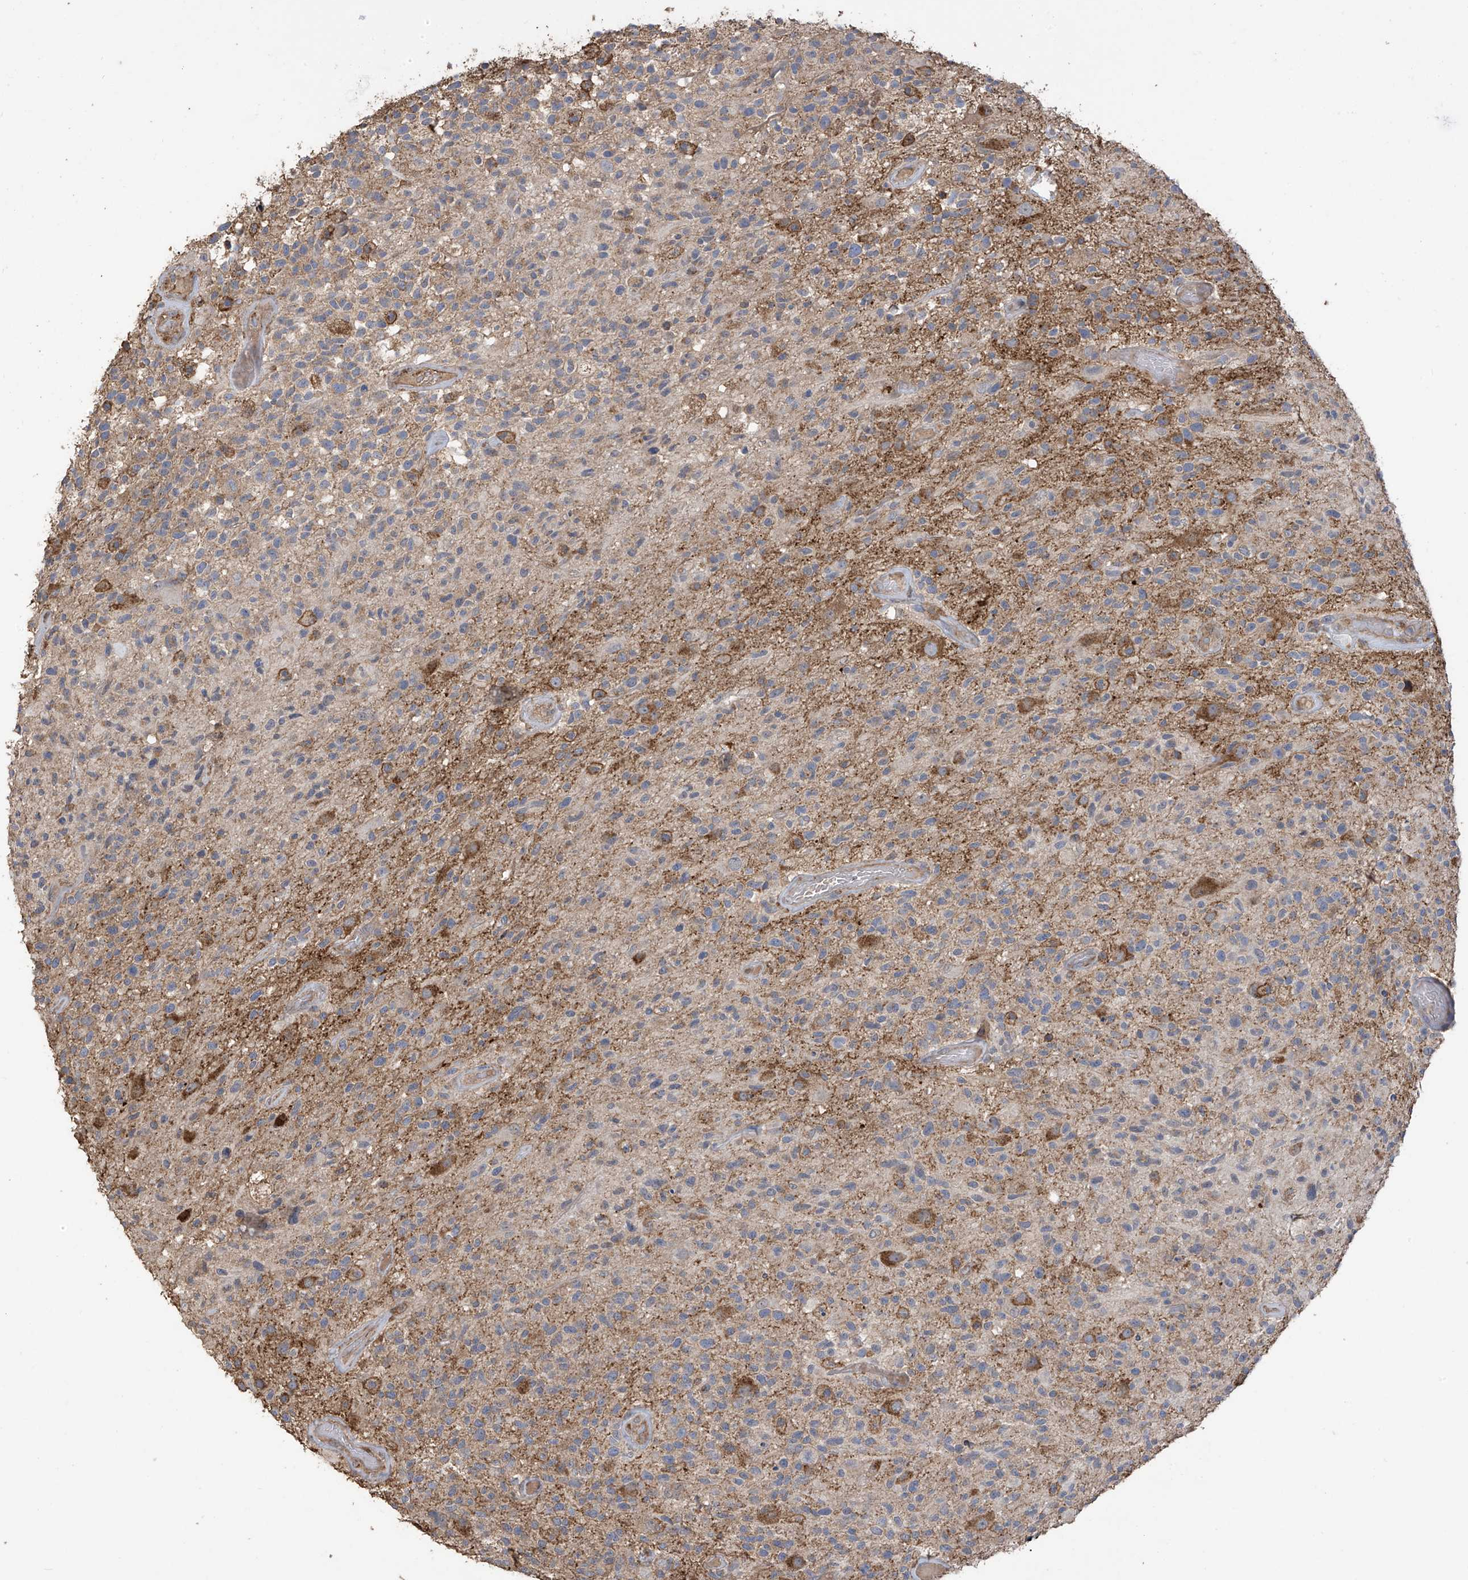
{"staining": {"intensity": "negative", "quantity": "none", "location": "none"}, "tissue": "glioma", "cell_type": "Tumor cells", "image_type": "cancer", "snomed": [{"axis": "morphology", "description": "Glioma, malignant, High grade"}, {"axis": "morphology", "description": "Glioblastoma, NOS"}, {"axis": "topography", "description": "Brain"}], "caption": "The photomicrograph demonstrates no significant positivity in tumor cells of glioma.", "gene": "COX10", "patient": {"sex": "male", "age": 60}}